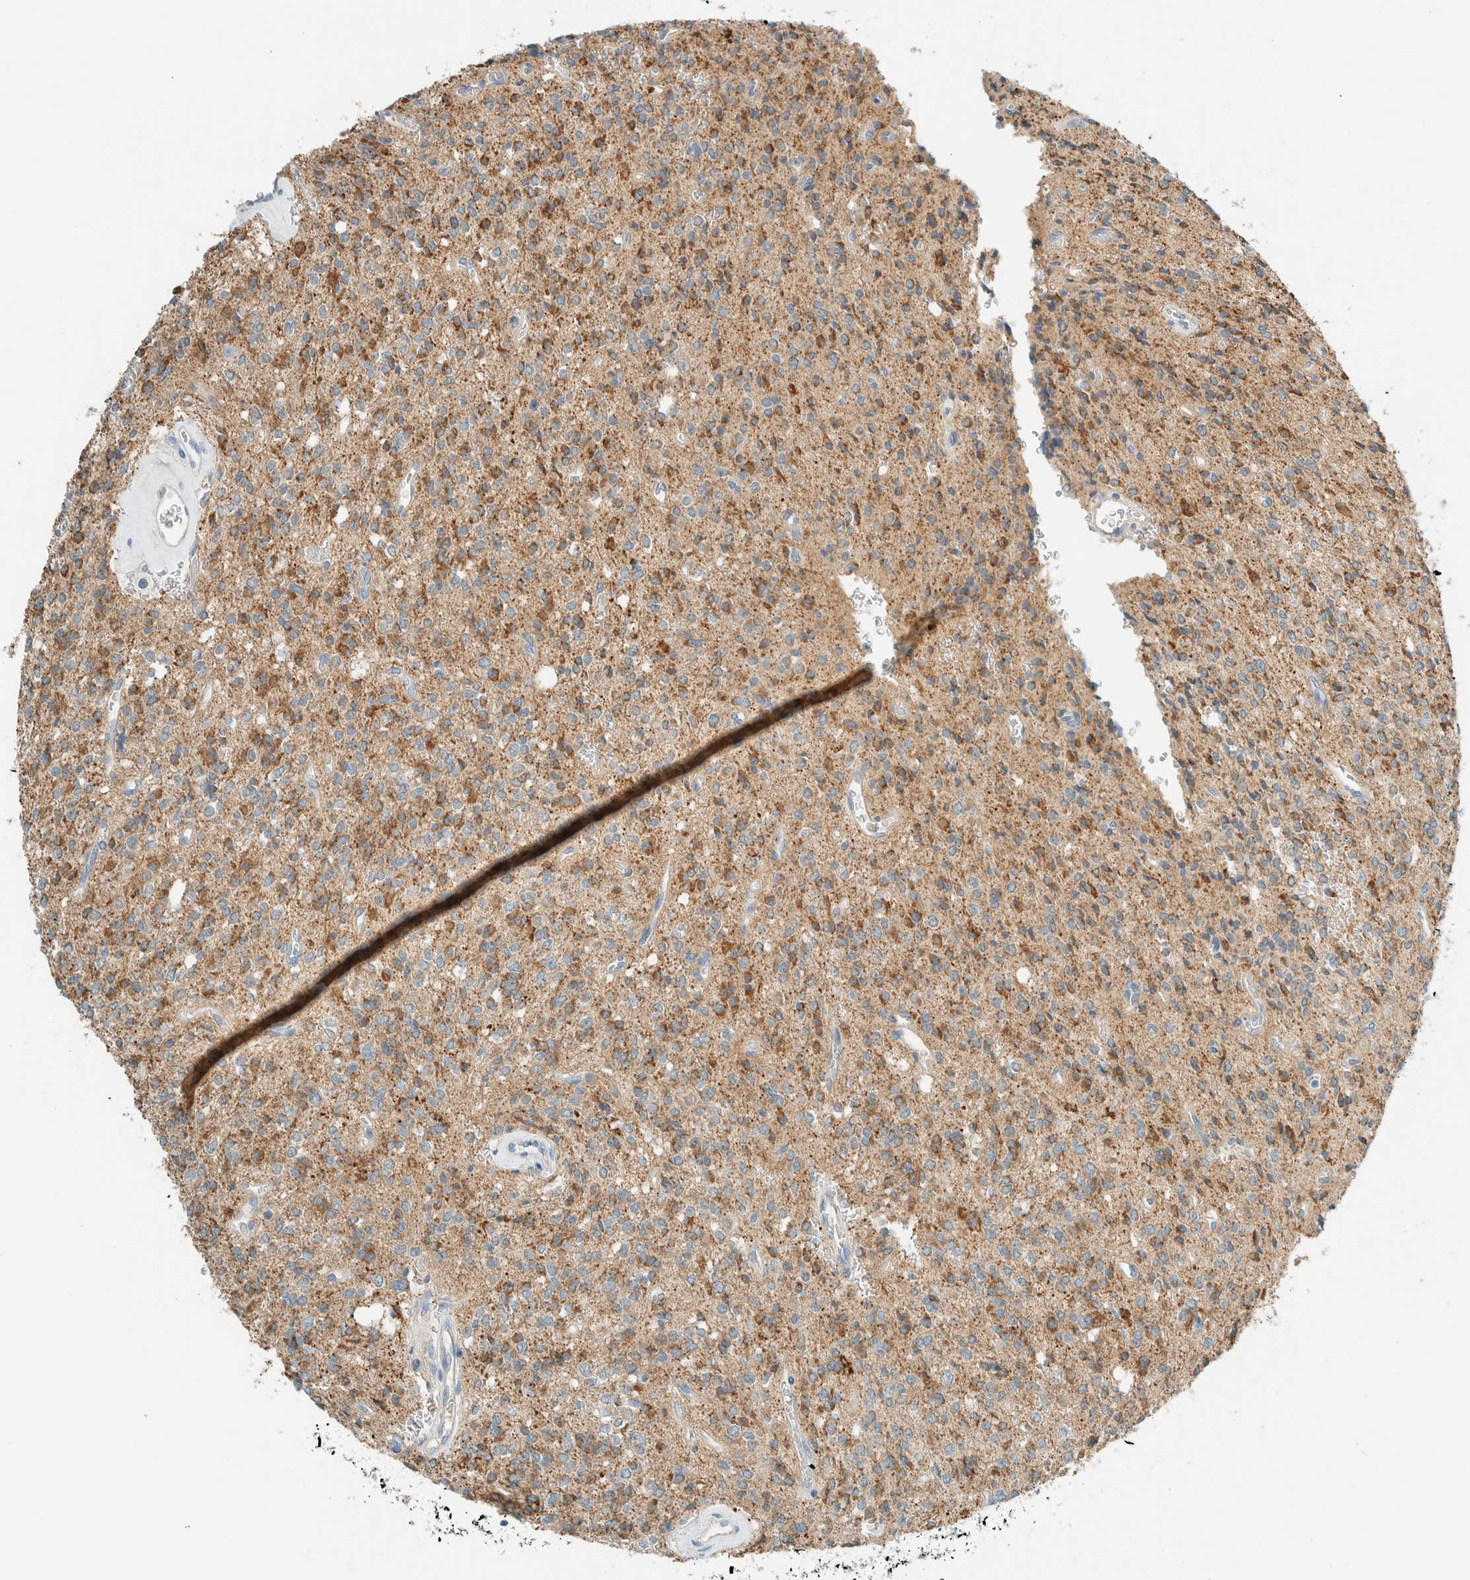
{"staining": {"intensity": "moderate", "quantity": ">75%", "location": "cytoplasmic/membranous"}, "tissue": "glioma", "cell_type": "Tumor cells", "image_type": "cancer", "snomed": [{"axis": "morphology", "description": "Glioma, malignant, High grade"}, {"axis": "topography", "description": "Brain"}], "caption": "IHC of glioma demonstrates medium levels of moderate cytoplasmic/membranous staining in about >75% of tumor cells. Immunohistochemistry (ihc) stains the protein of interest in brown and the nuclei are stained blue.", "gene": "ALDH7A1", "patient": {"sex": "male", "age": 34}}